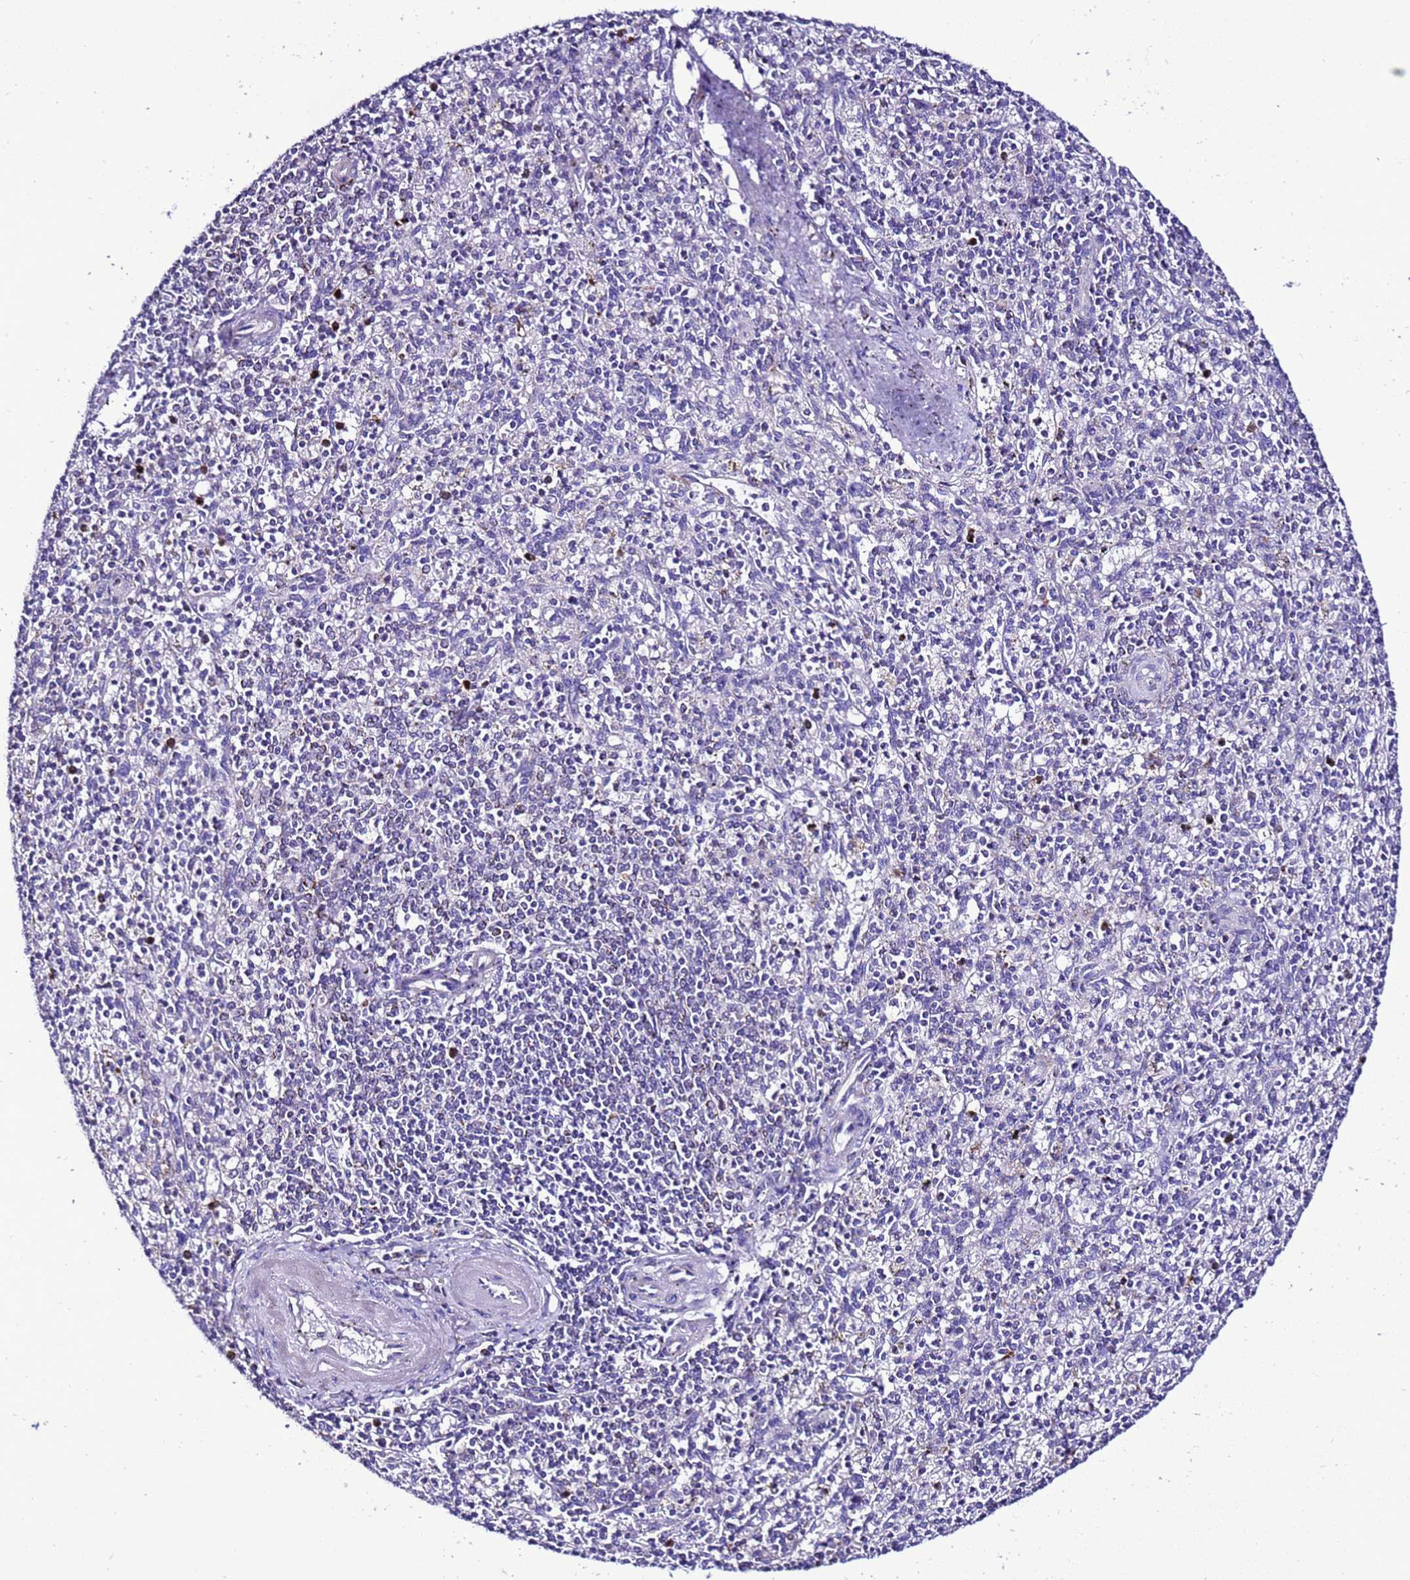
{"staining": {"intensity": "negative", "quantity": "none", "location": "none"}, "tissue": "spleen", "cell_type": "Cells in red pulp", "image_type": "normal", "snomed": [{"axis": "morphology", "description": "Normal tissue, NOS"}, {"axis": "topography", "description": "Spleen"}], "caption": "This is an IHC histopathology image of benign spleen. There is no positivity in cells in red pulp.", "gene": "DPH6", "patient": {"sex": "male", "age": 72}}